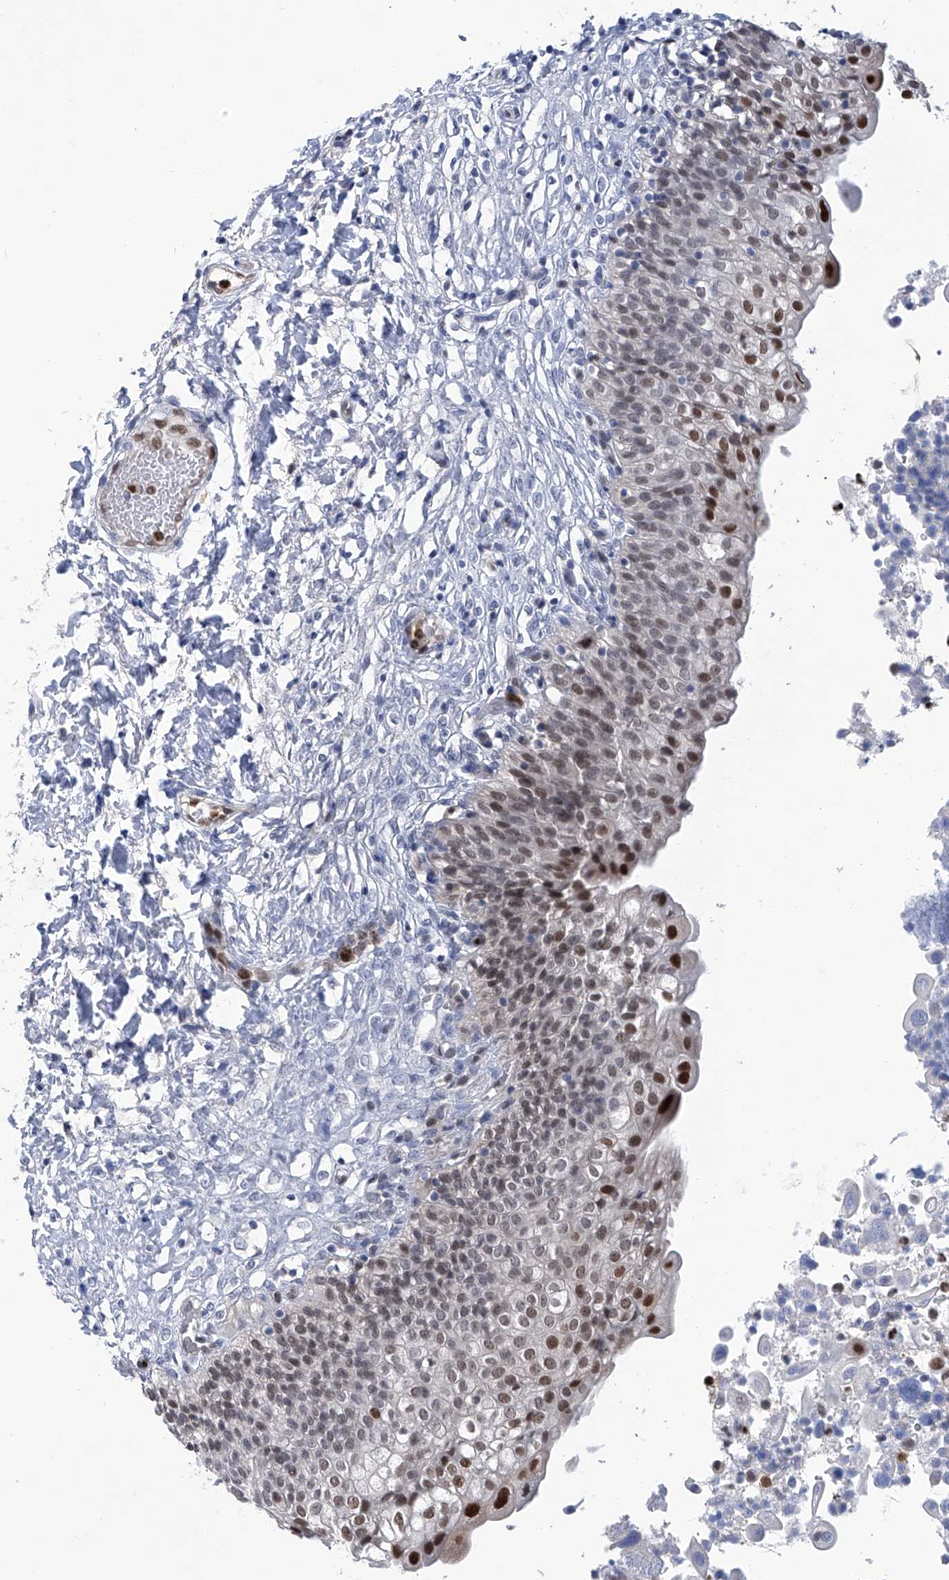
{"staining": {"intensity": "strong", "quantity": "25%-75%", "location": "nuclear"}, "tissue": "urinary bladder", "cell_type": "Urothelial cells", "image_type": "normal", "snomed": [{"axis": "morphology", "description": "Normal tissue, NOS"}, {"axis": "topography", "description": "Urinary bladder"}], "caption": "The micrograph shows immunohistochemical staining of normal urinary bladder. There is strong nuclear staining is seen in about 25%-75% of urothelial cells. (DAB IHC with brightfield microscopy, high magnification).", "gene": "PHF20", "patient": {"sex": "male", "age": 55}}